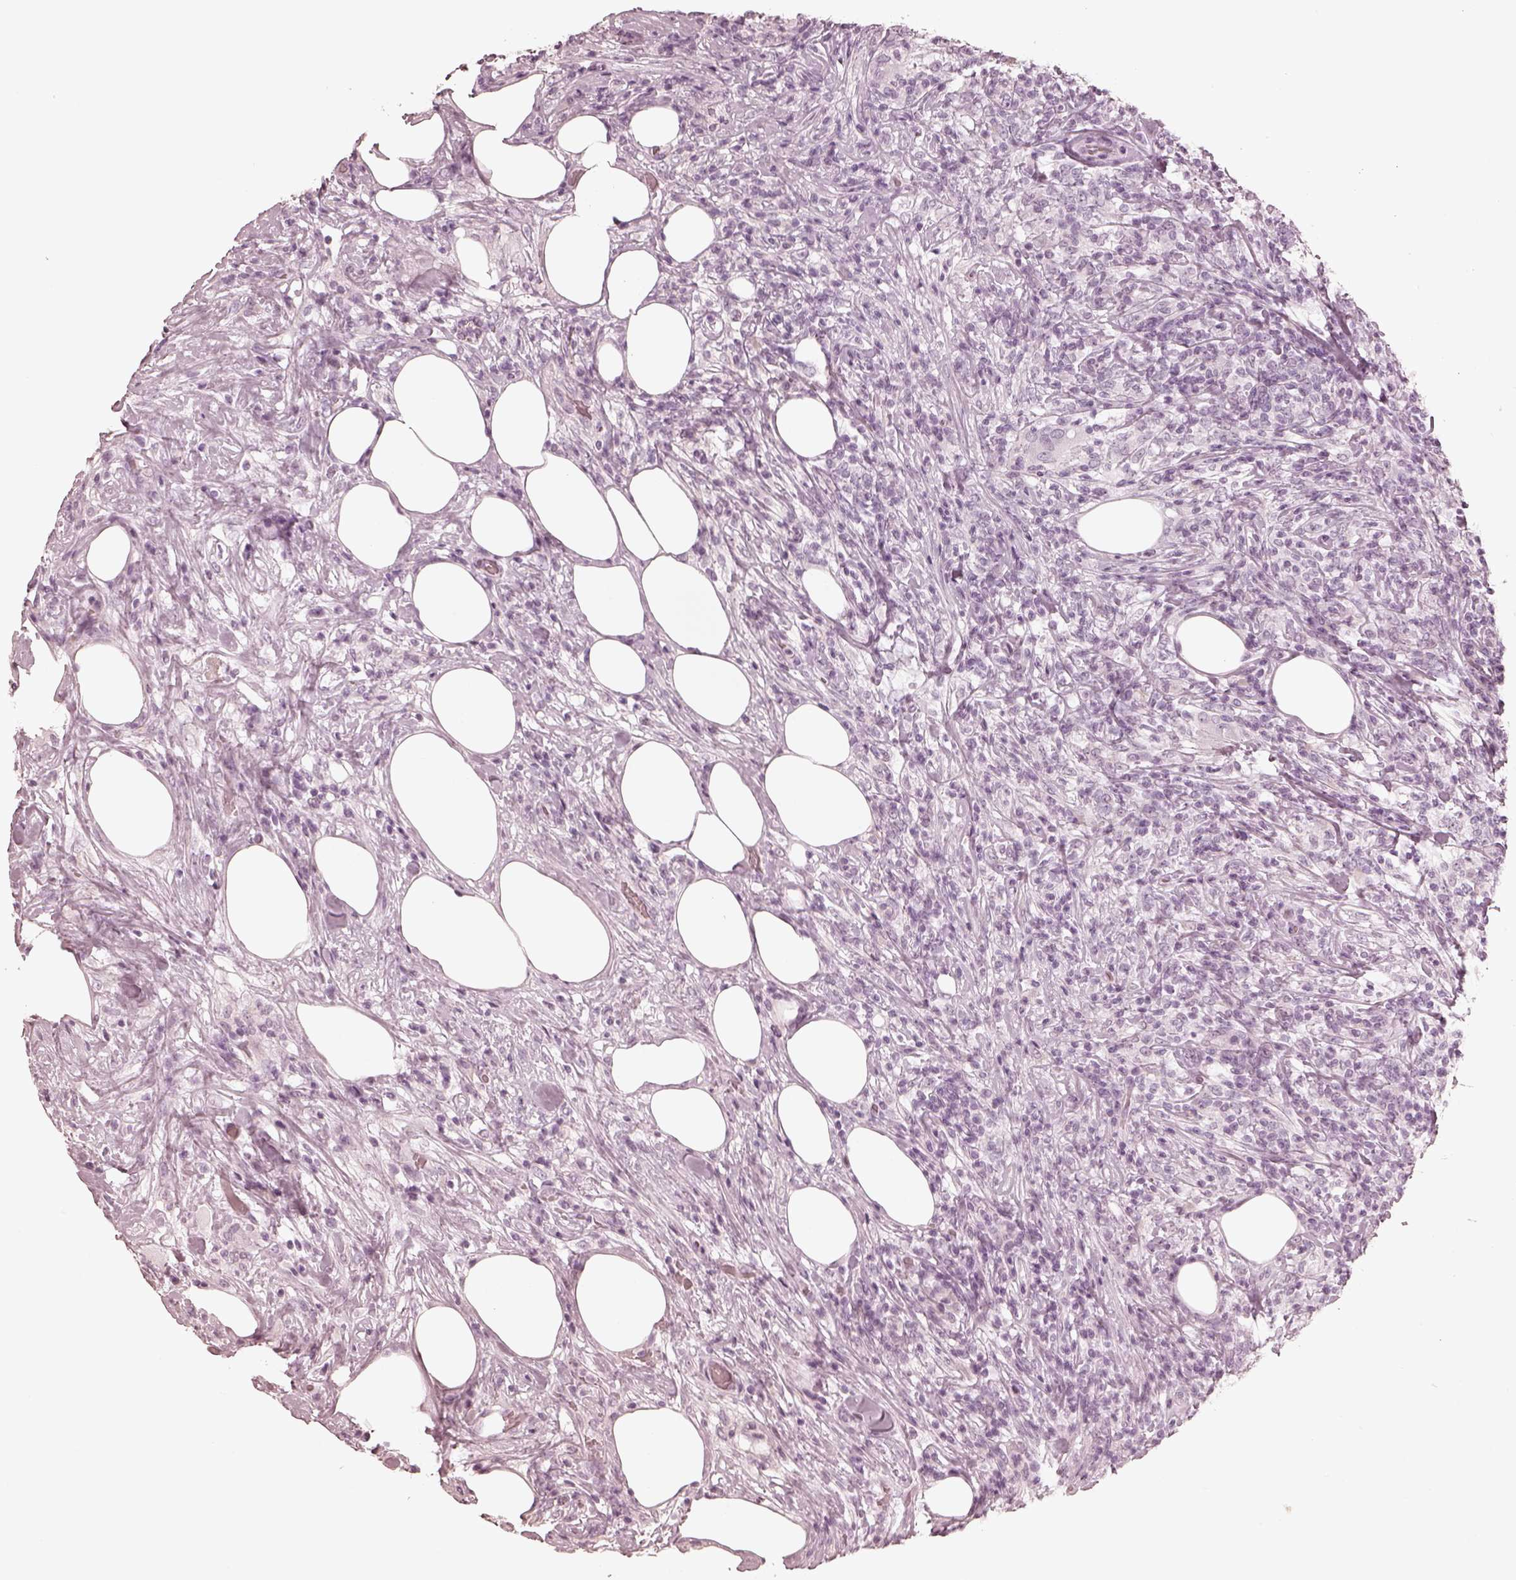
{"staining": {"intensity": "negative", "quantity": "none", "location": "none"}, "tissue": "lymphoma", "cell_type": "Tumor cells", "image_type": "cancer", "snomed": [{"axis": "morphology", "description": "Malignant lymphoma, non-Hodgkin's type, High grade"}, {"axis": "topography", "description": "Lymph node"}], "caption": "Immunohistochemical staining of lymphoma shows no significant positivity in tumor cells.", "gene": "CALR3", "patient": {"sex": "female", "age": 84}}